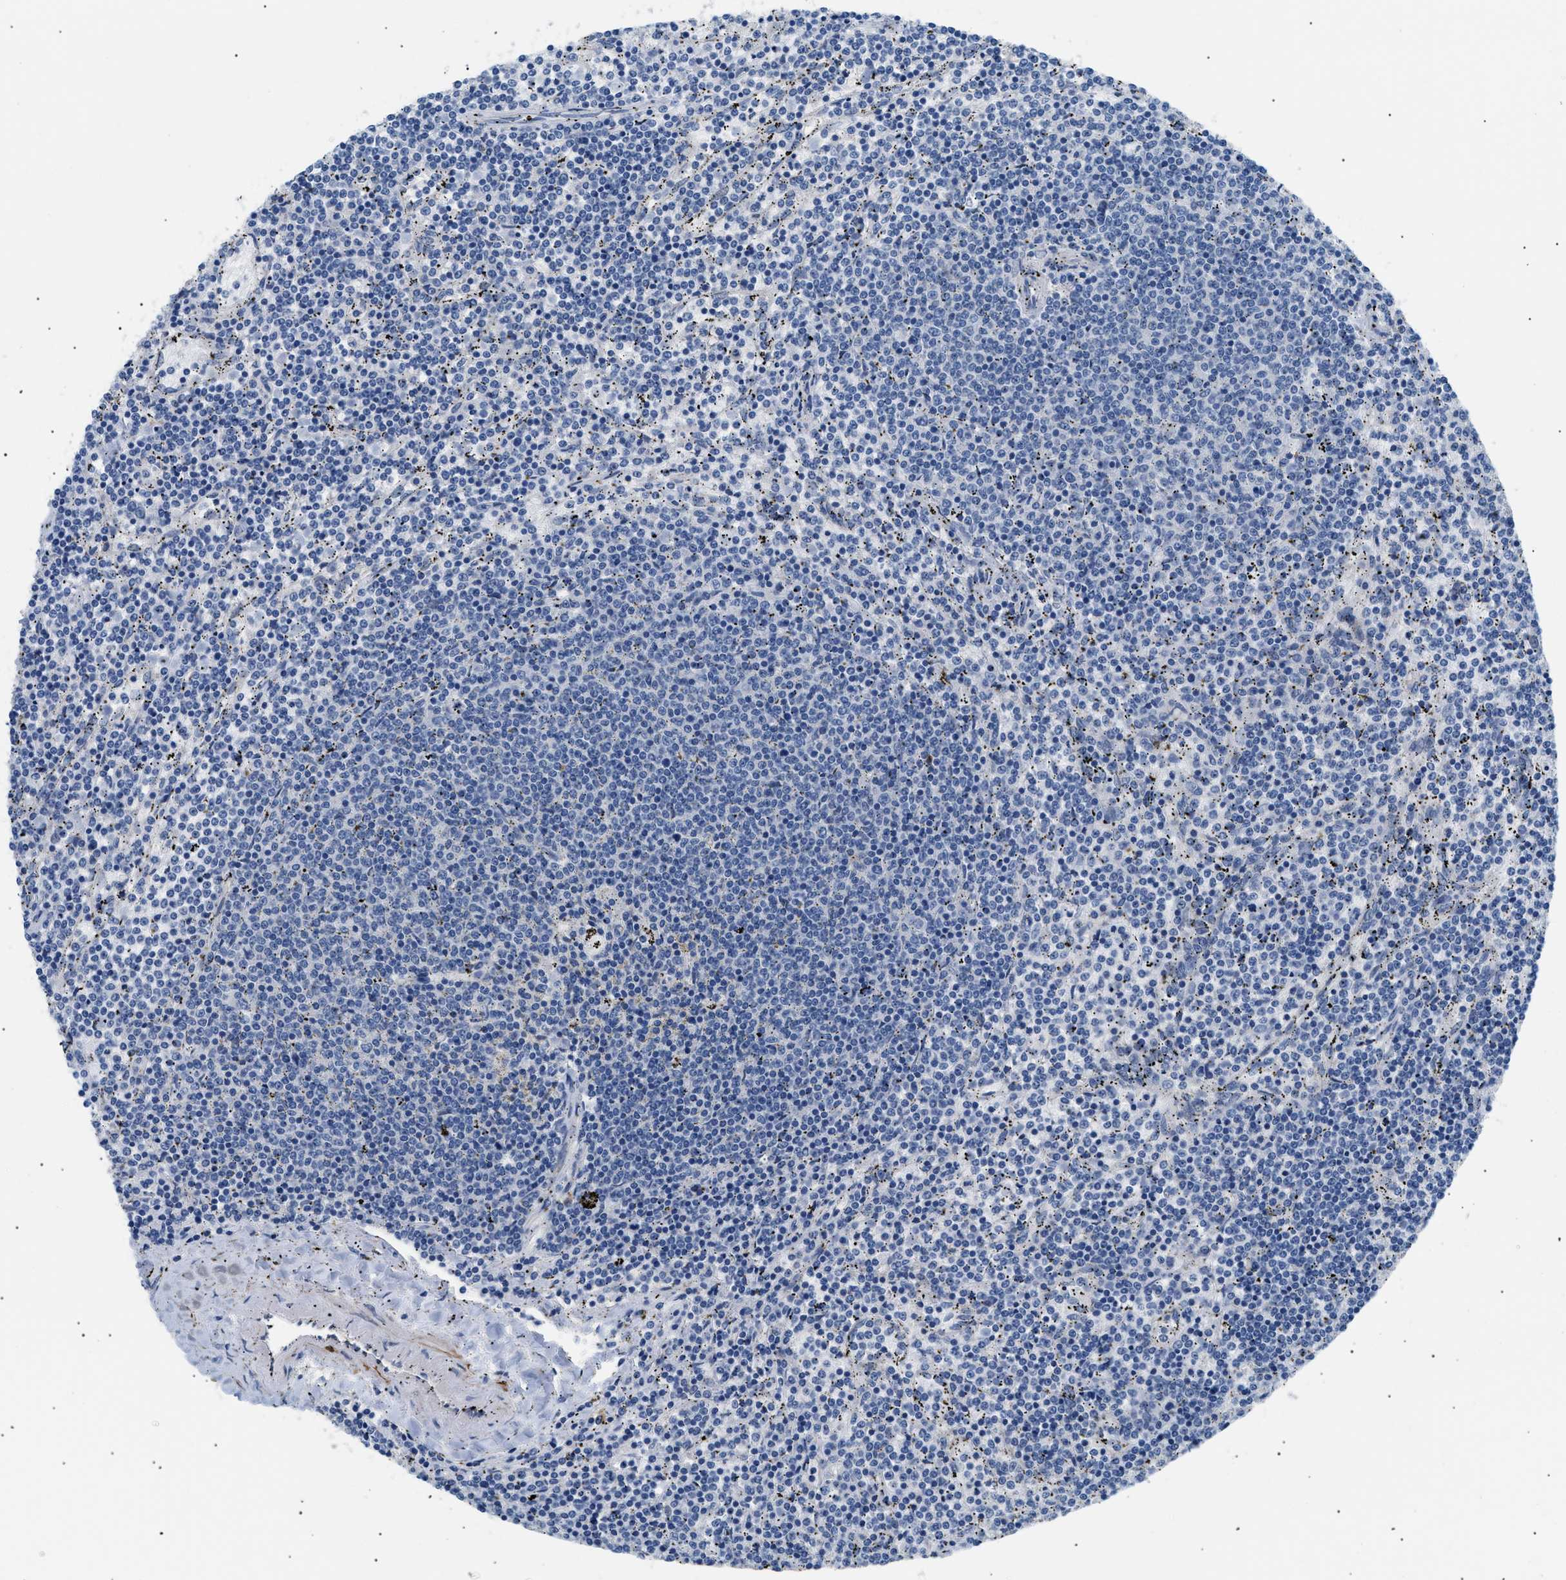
{"staining": {"intensity": "negative", "quantity": "none", "location": "none"}, "tissue": "lymphoma", "cell_type": "Tumor cells", "image_type": "cancer", "snomed": [{"axis": "morphology", "description": "Malignant lymphoma, non-Hodgkin's type, Low grade"}, {"axis": "topography", "description": "Spleen"}], "caption": "IHC of lymphoma demonstrates no staining in tumor cells. (Stains: DAB (3,3'-diaminobenzidine) immunohistochemistry with hematoxylin counter stain, Microscopy: brightfield microscopy at high magnification).", "gene": "ICA1", "patient": {"sex": "female", "age": 50}}